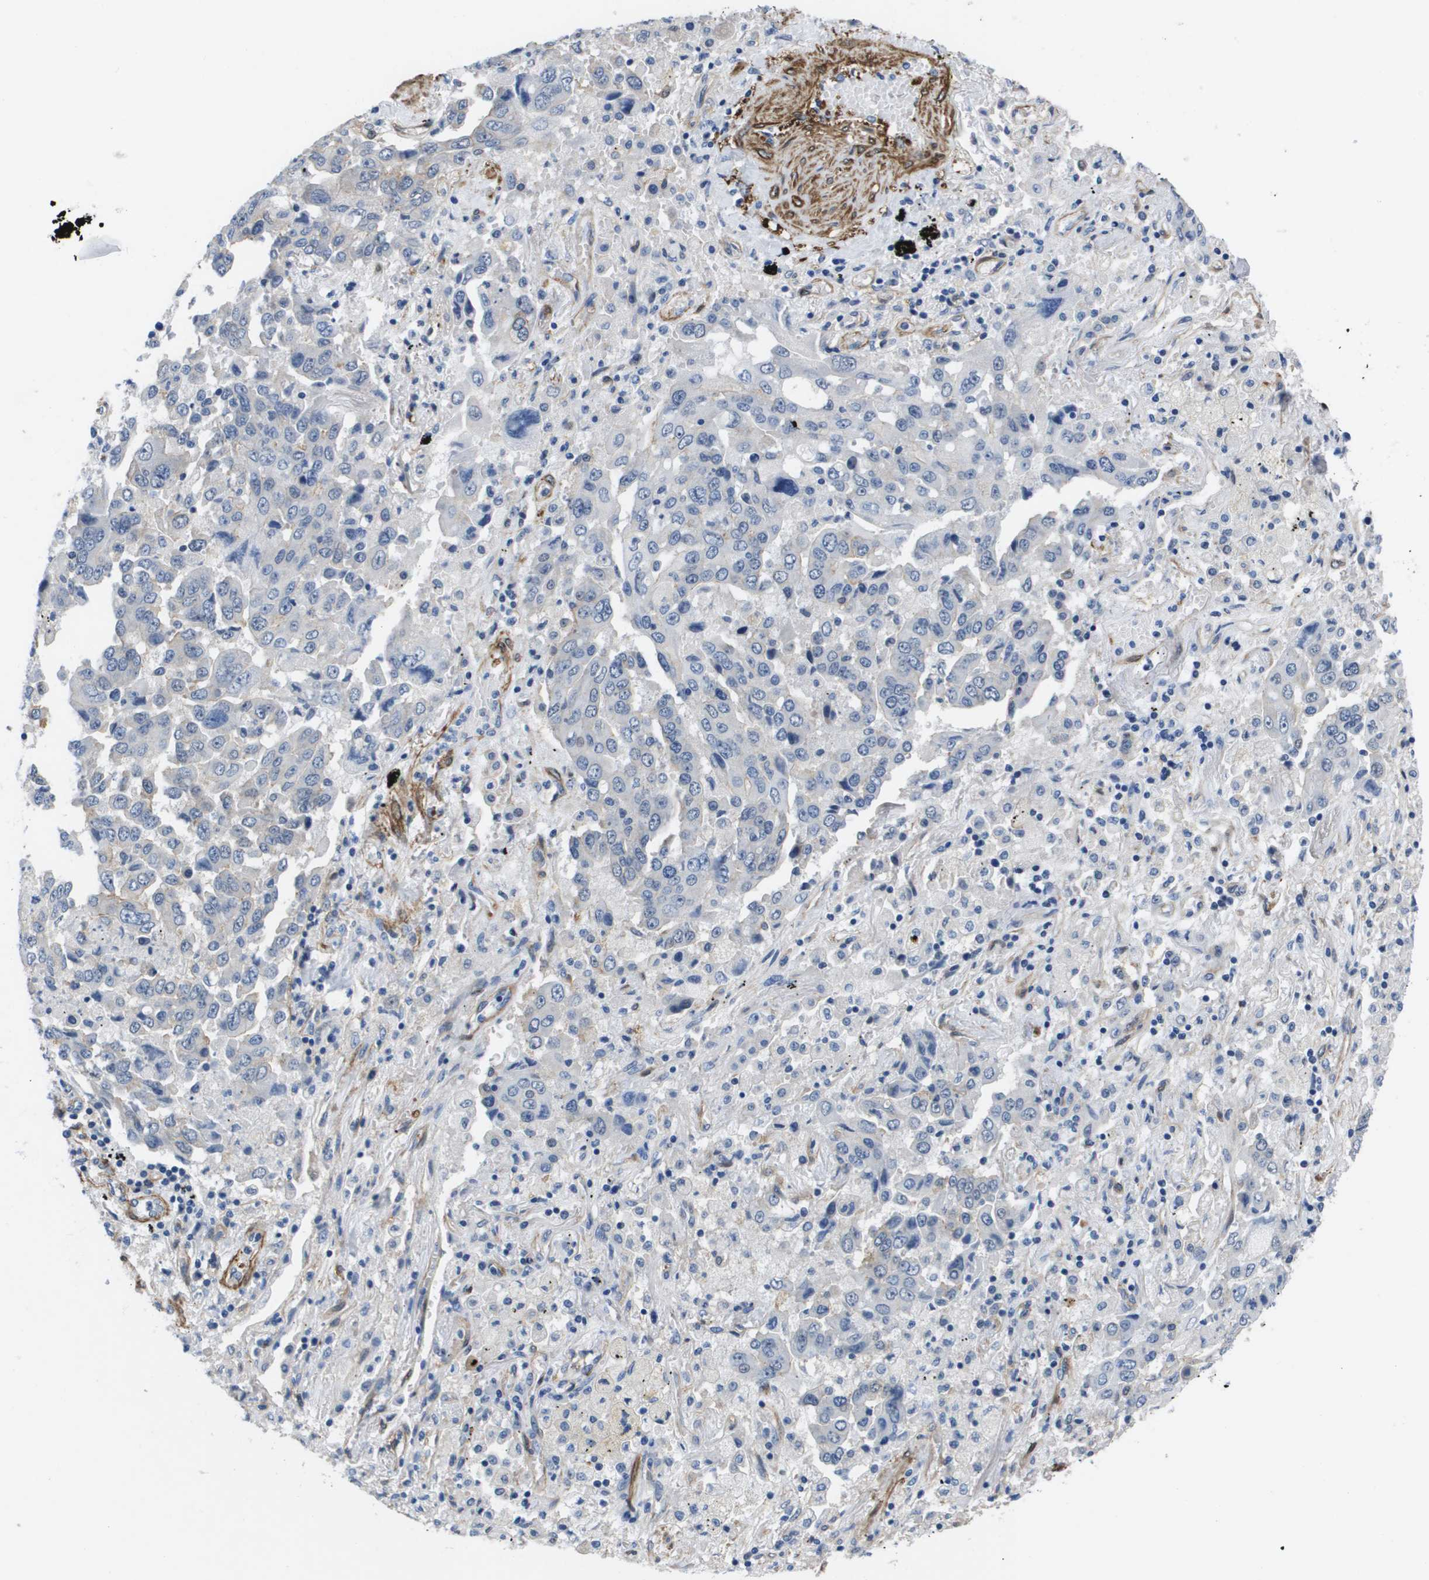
{"staining": {"intensity": "negative", "quantity": "none", "location": "none"}, "tissue": "lung cancer", "cell_type": "Tumor cells", "image_type": "cancer", "snomed": [{"axis": "morphology", "description": "Adenocarcinoma, NOS"}, {"axis": "topography", "description": "Lung"}], "caption": "An IHC photomicrograph of adenocarcinoma (lung) is shown. There is no staining in tumor cells of adenocarcinoma (lung).", "gene": "LPP", "patient": {"sex": "female", "age": 65}}